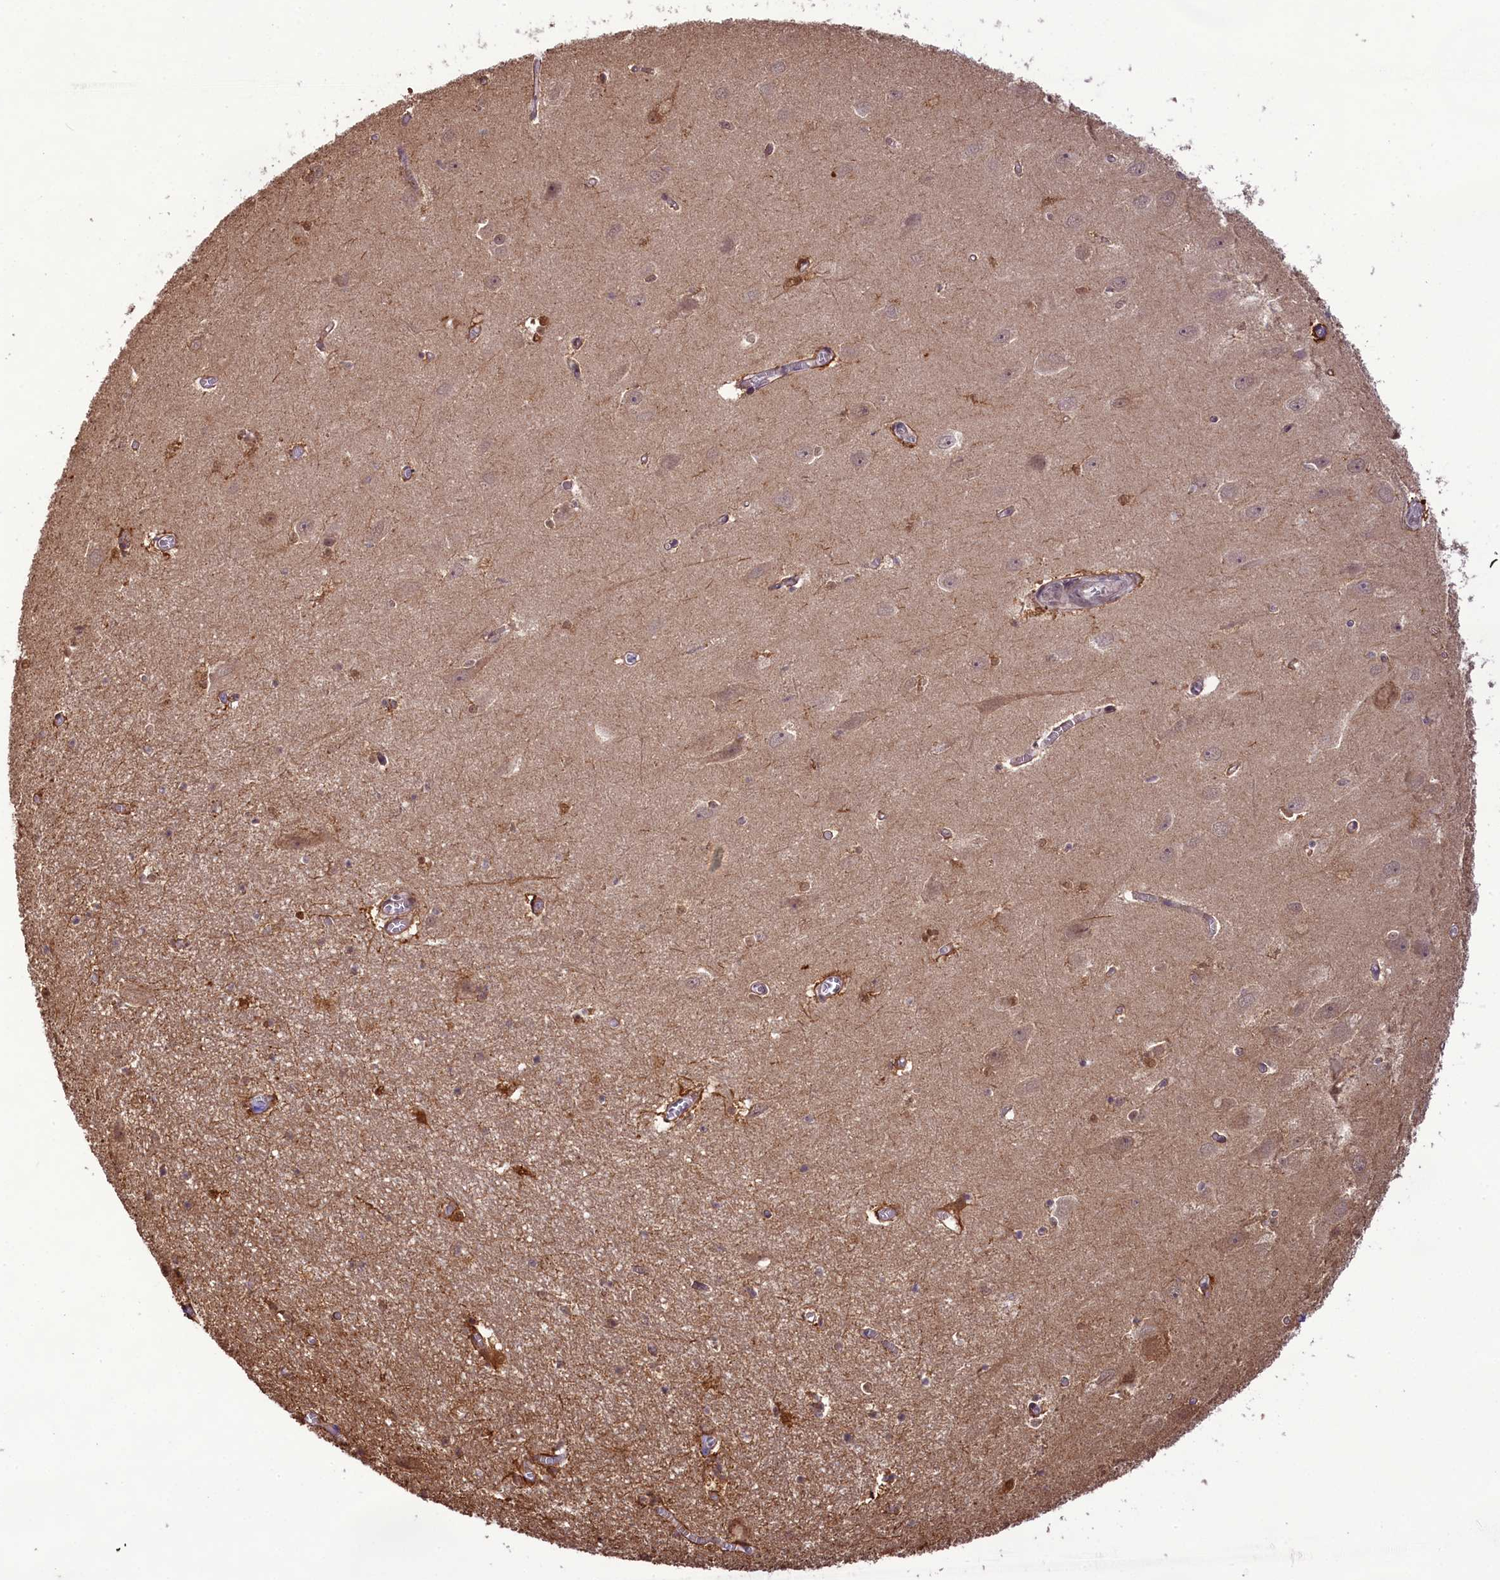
{"staining": {"intensity": "weak", "quantity": "<25%", "location": "cytoplasmic/membranous"}, "tissue": "hippocampus", "cell_type": "Glial cells", "image_type": "normal", "snomed": [{"axis": "morphology", "description": "Normal tissue, NOS"}, {"axis": "topography", "description": "Hippocampus"}], "caption": "This micrograph is of benign hippocampus stained with immunohistochemistry (IHC) to label a protein in brown with the nuclei are counter-stained blue. There is no expression in glial cells.", "gene": "CARD8", "patient": {"sex": "female", "age": 64}}